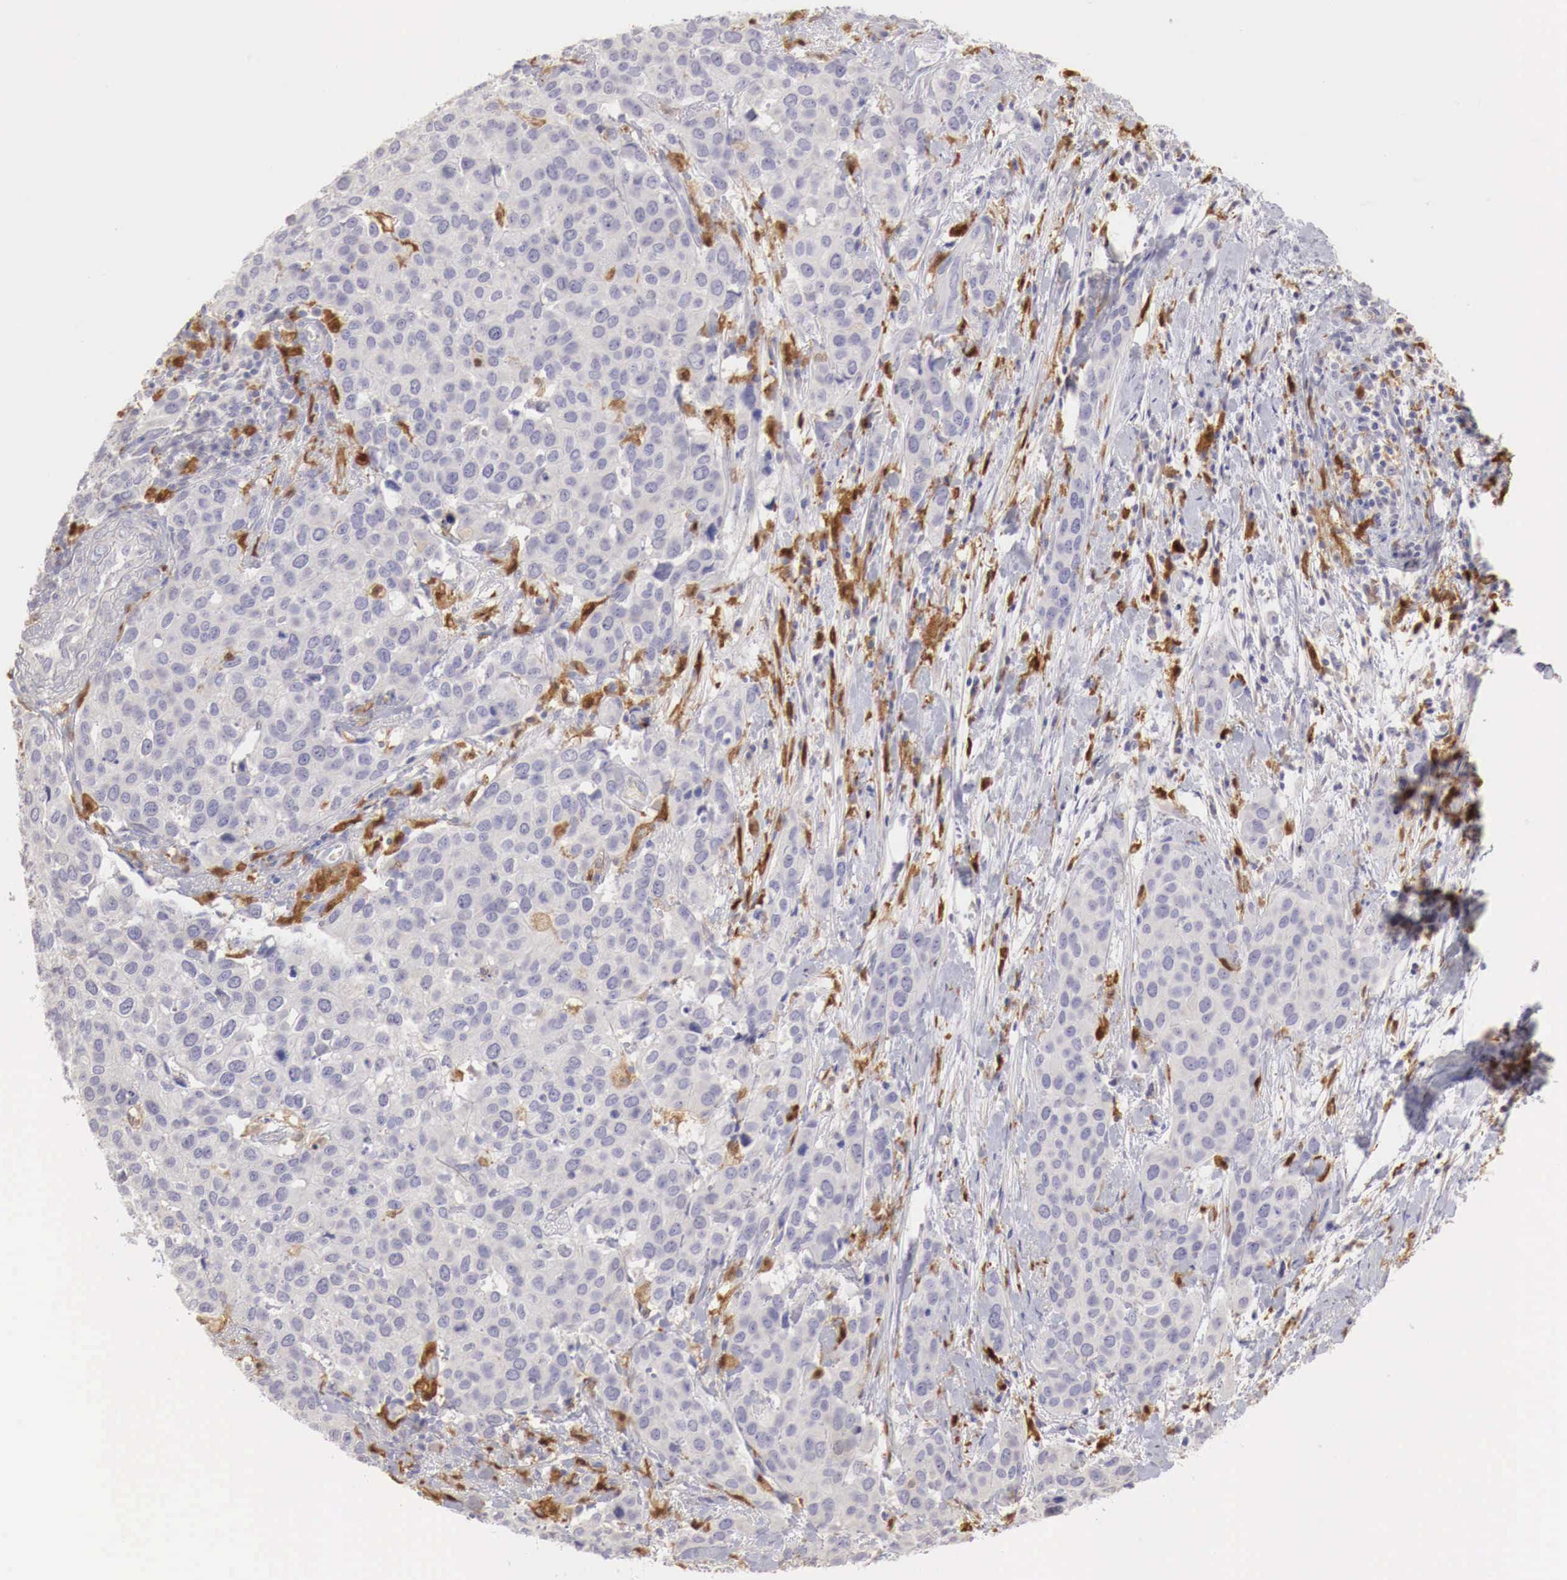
{"staining": {"intensity": "weak", "quantity": "<25%", "location": "cytoplasmic/membranous"}, "tissue": "cervical cancer", "cell_type": "Tumor cells", "image_type": "cancer", "snomed": [{"axis": "morphology", "description": "Squamous cell carcinoma, NOS"}, {"axis": "topography", "description": "Cervix"}], "caption": "DAB immunohistochemical staining of cervical squamous cell carcinoma reveals no significant staining in tumor cells.", "gene": "RENBP", "patient": {"sex": "female", "age": 54}}